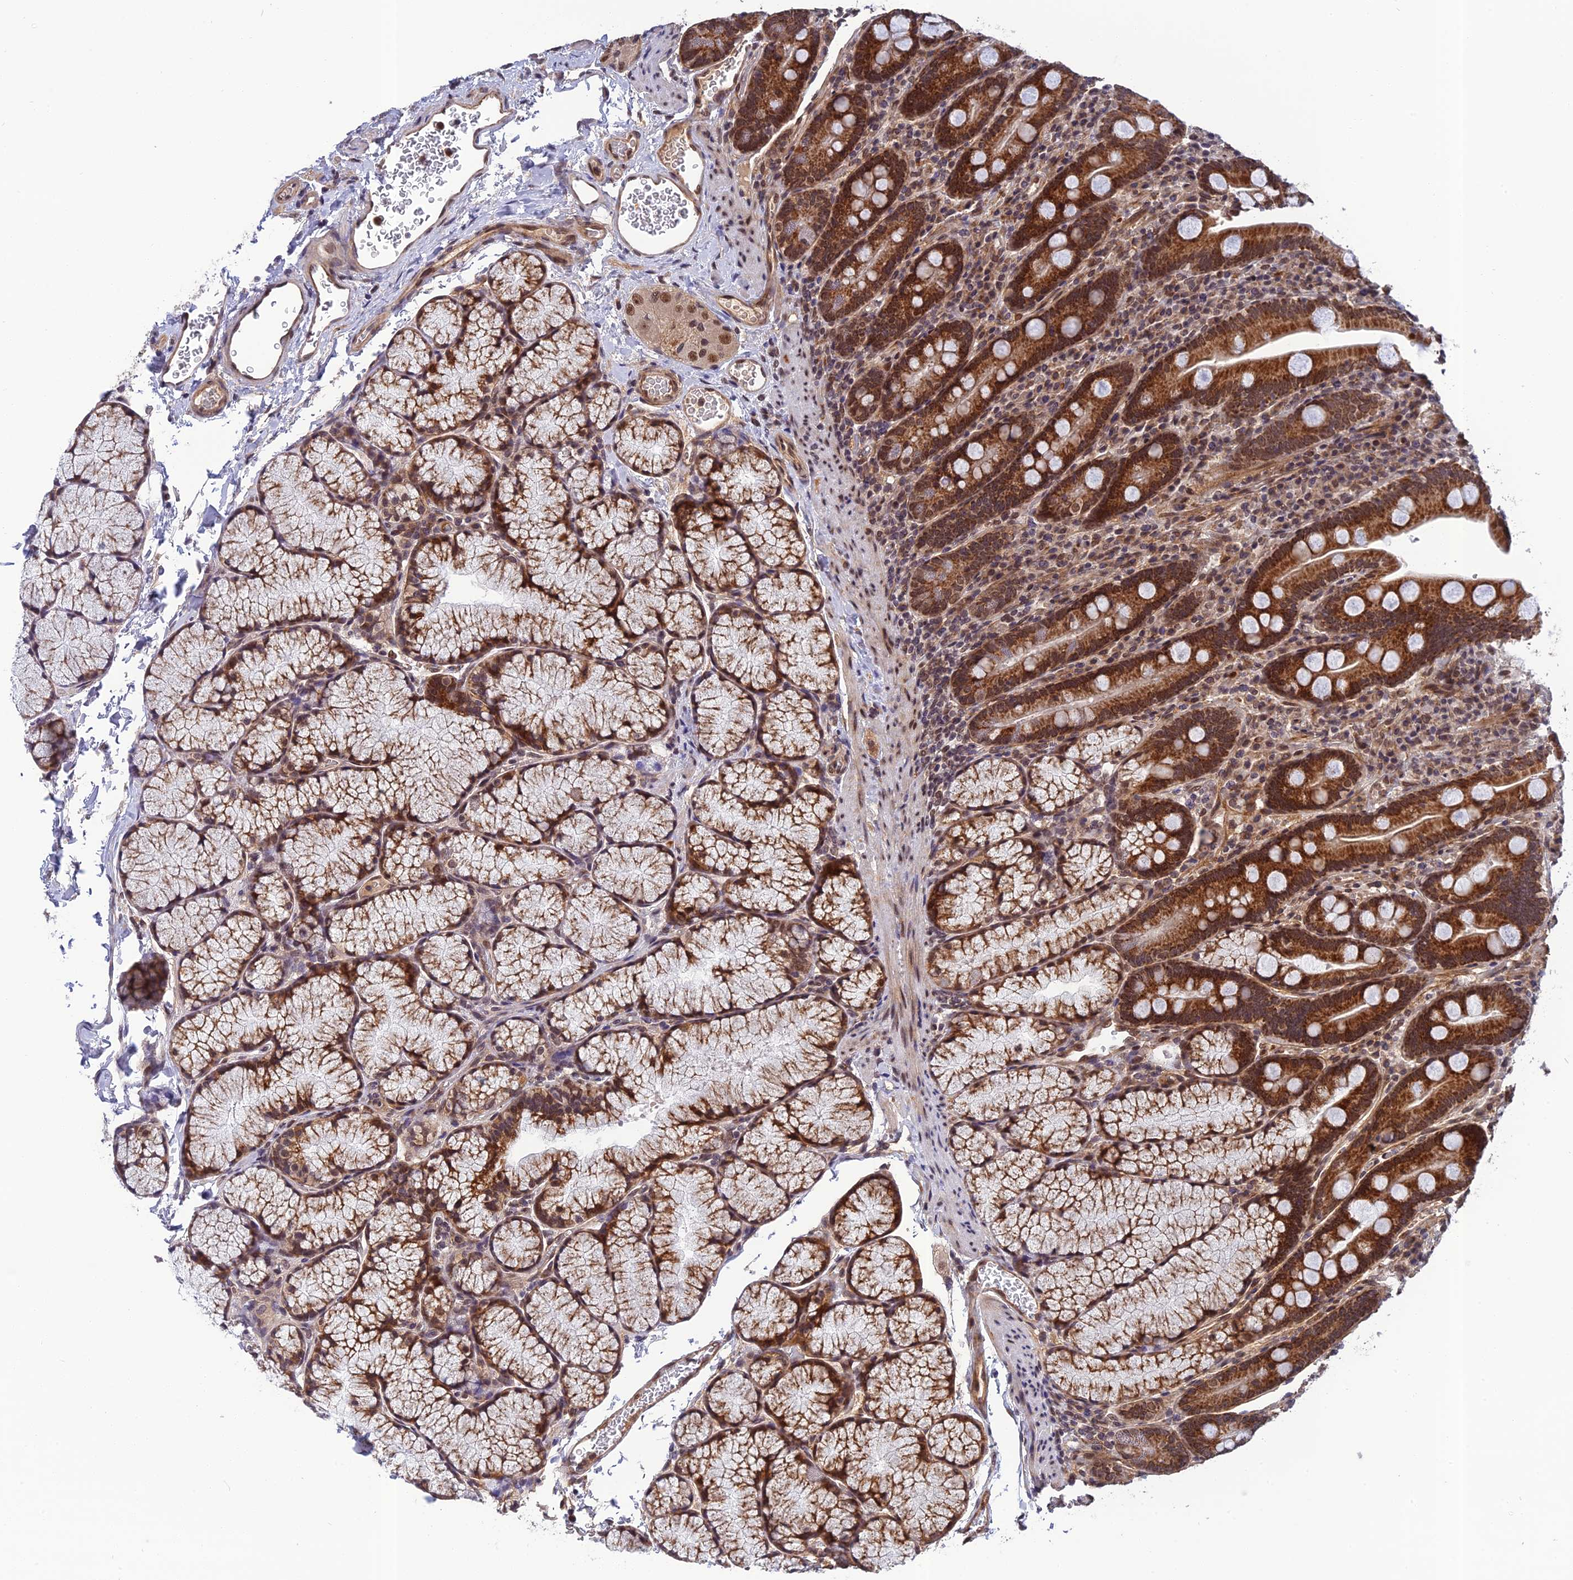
{"staining": {"intensity": "strong", "quantity": ">75%", "location": "cytoplasmic/membranous,nuclear"}, "tissue": "duodenum", "cell_type": "Glandular cells", "image_type": "normal", "snomed": [{"axis": "morphology", "description": "Normal tissue, NOS"}, {"axis": "topography", "description": "Duodenum"}], "caption": "The micrograph displays a brown stain indicating the presence of a protein in the cytoplasmic/membranous,nuclear of glandular cells in duodenum.", "gene": "REXO1", "patient": {"sex": "male", "age": 35}}